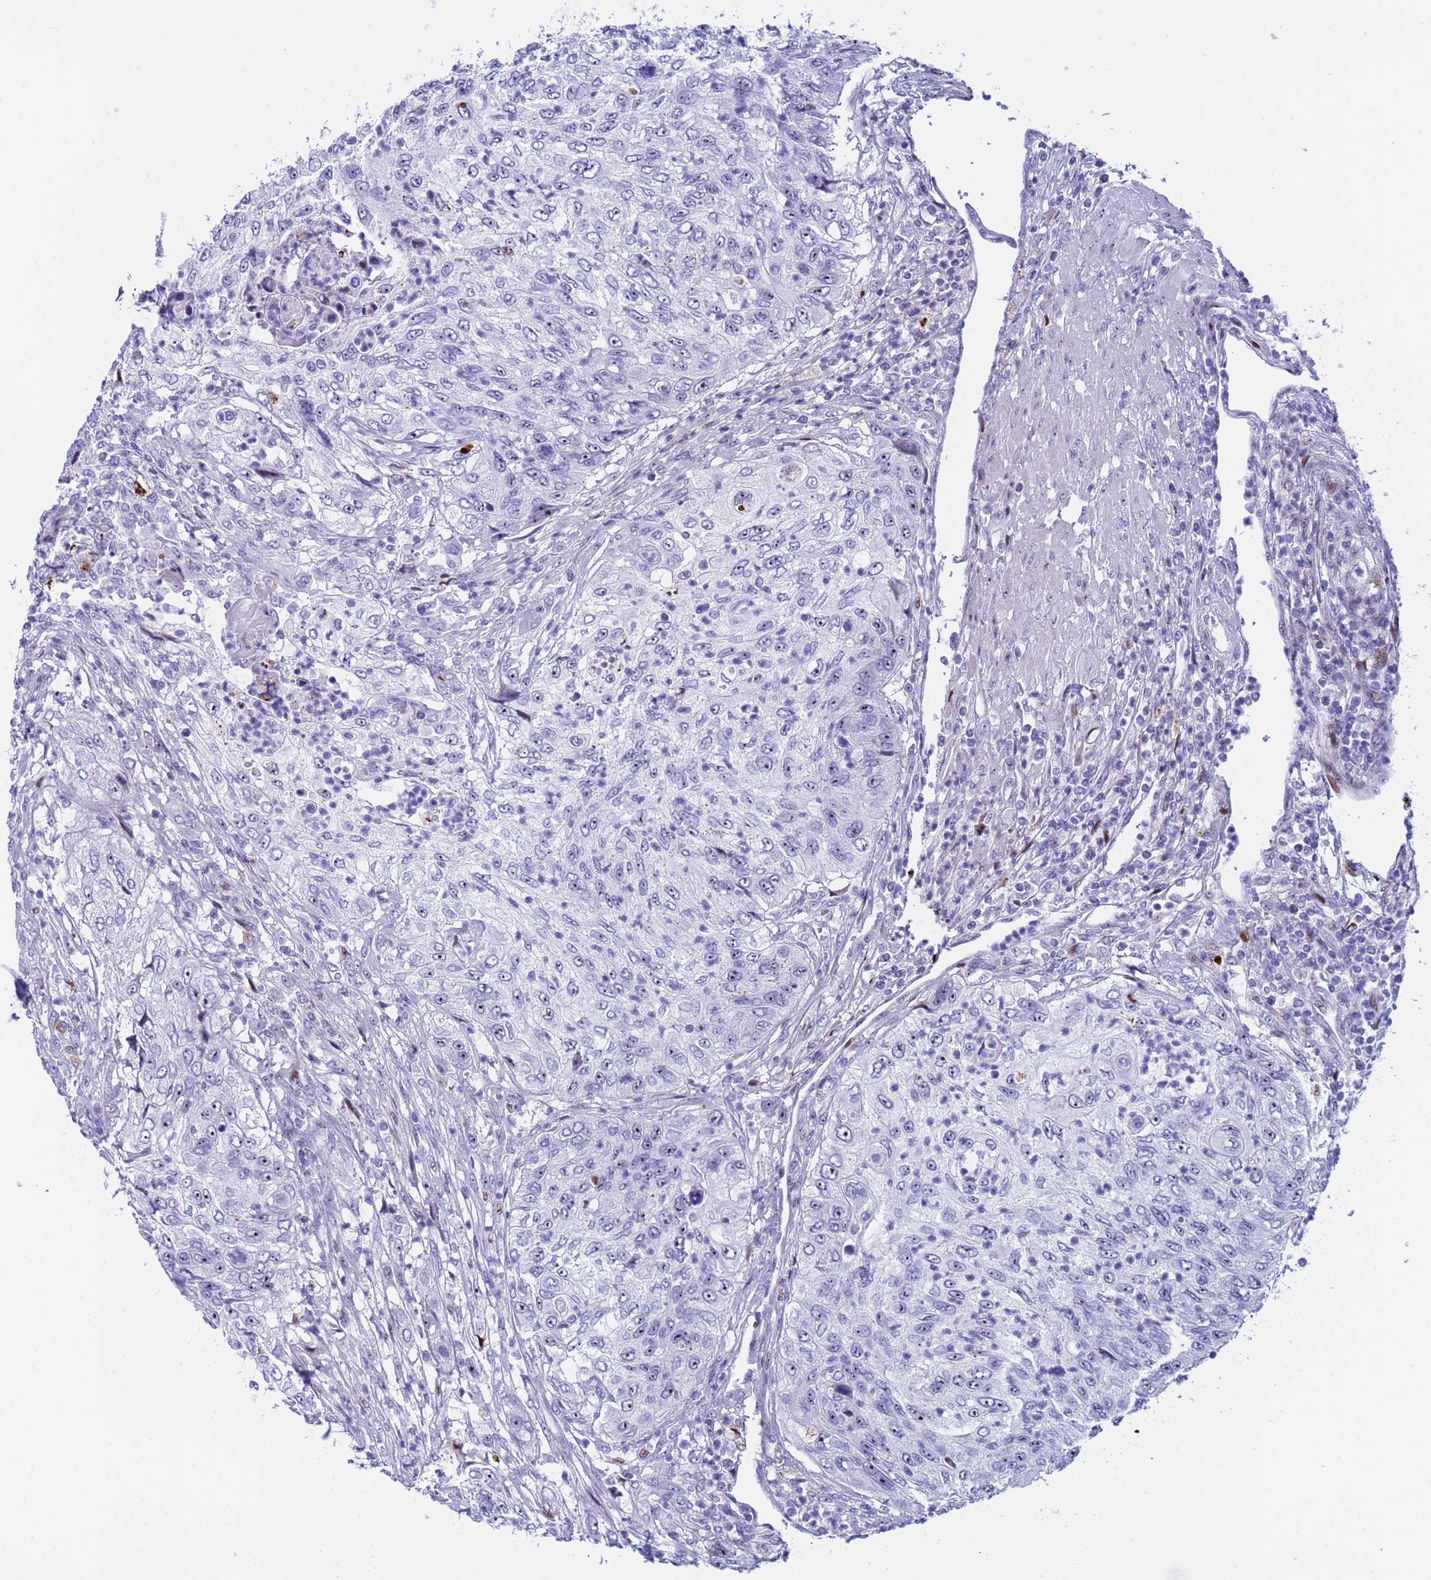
{"staining": {"intensity": "negative", "quantity": "none", "location": "none"}, "tissue": "urothelial cancer", "cell_type": "Tumor cells", "image_type": "cancer", "snomed": [{"axis": "morphology", "description": "Urothelial carcinoma, High grade"}, {"axis": "topography", "description": "Urinary bladder"}], "caption": "Immunohistochemical staining of human high-grade urothelial carcinoma exhibits no significant staining in tumor cells.", "gene": "POP5", "patient": {"sex": "female", "age": 60}}